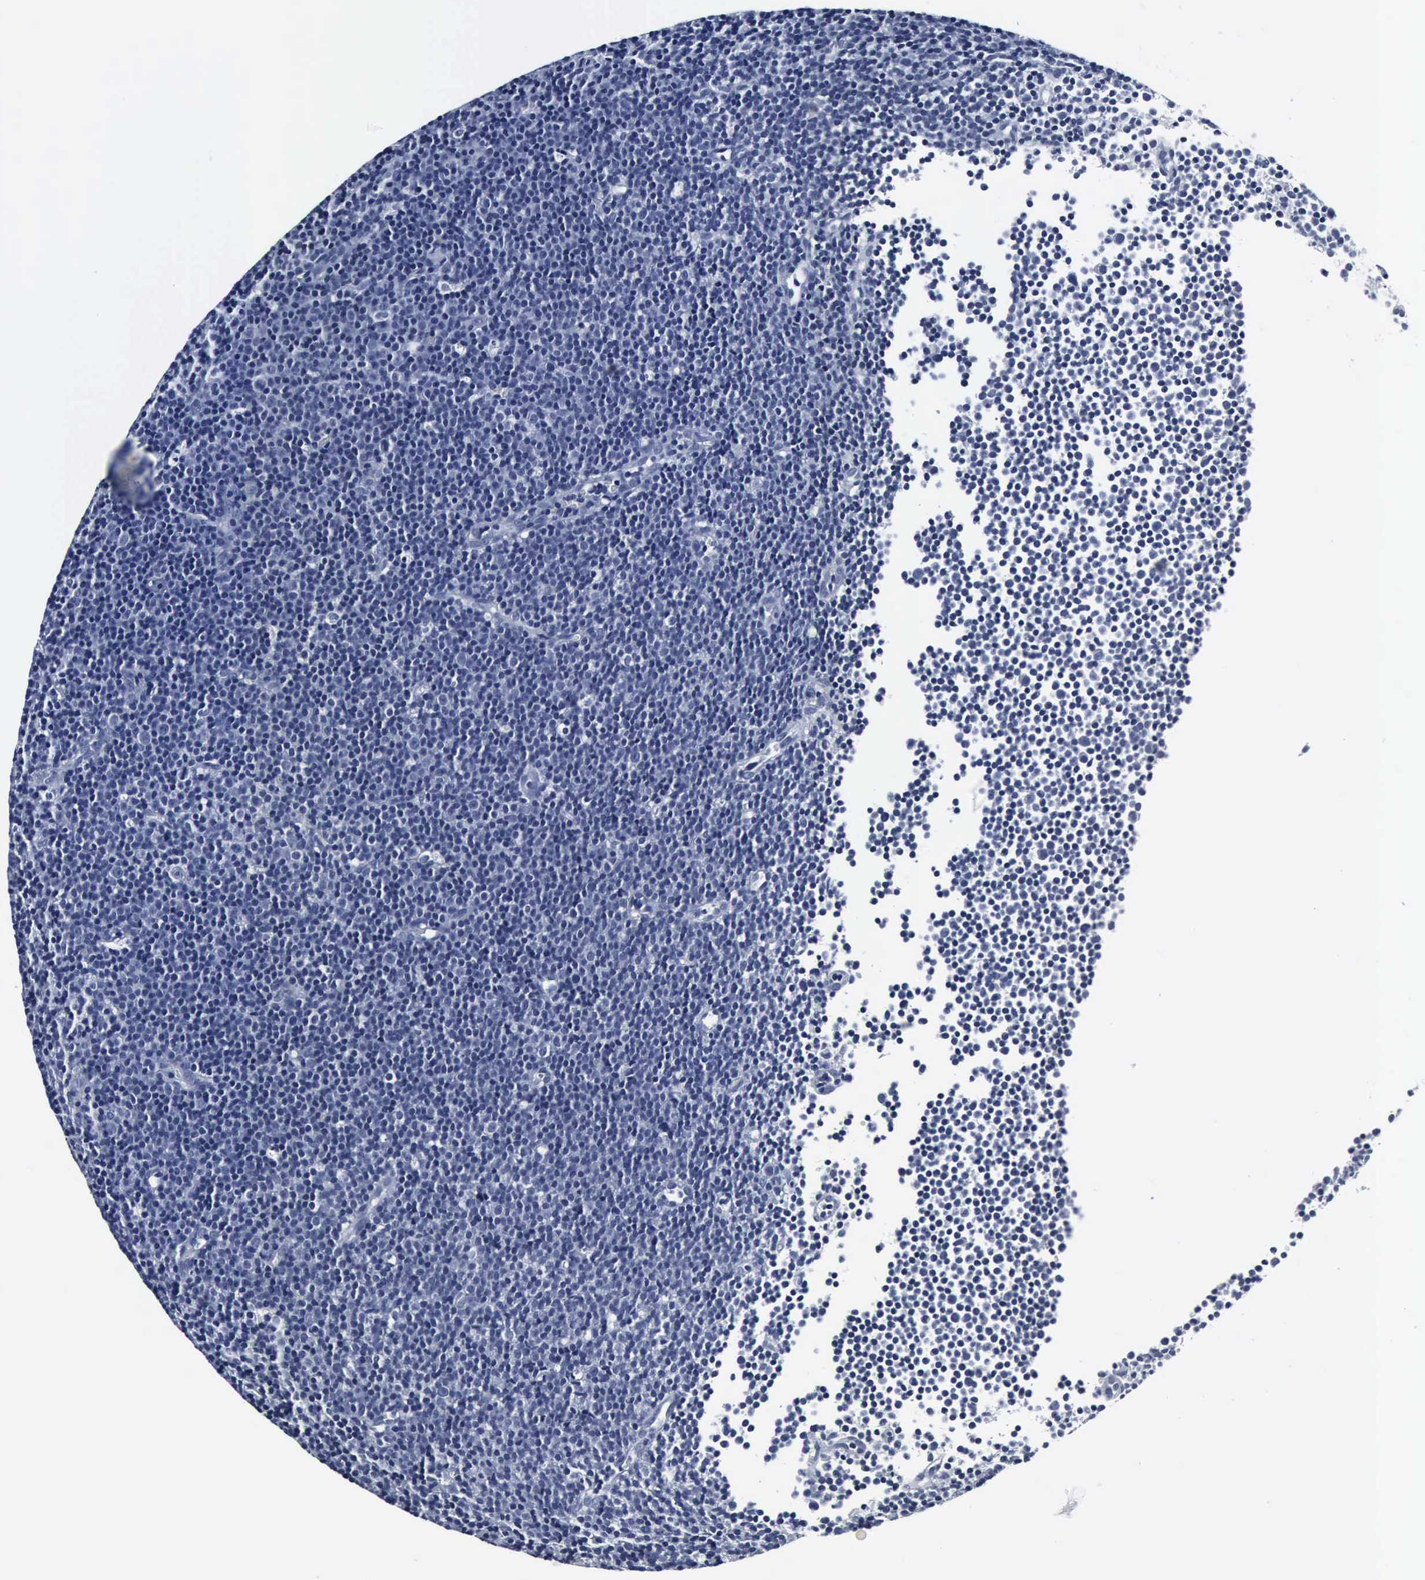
{"staining": {"intensity": "negative", "quantity": "none", "location": "none"}, "tissue": "lymphoma", "cell_type": "Tumor cells", "image_type": "cancer", "snomed": [{"axis": "morphology", "description": "Malignant lymphoma, non-Hodgkin's type, Low grade"}, {"axis": "topography", "description": "Lymph node"}], "caption": "Malignant lymphoma, non-Hodgkin's type (low-grade) was stained to show a protein in brown. There is no significant expression in tumor cells. Nuclei are stained in blue.", "gene": "SNAP25", "patient": {"sex": "male", "age": 57}}